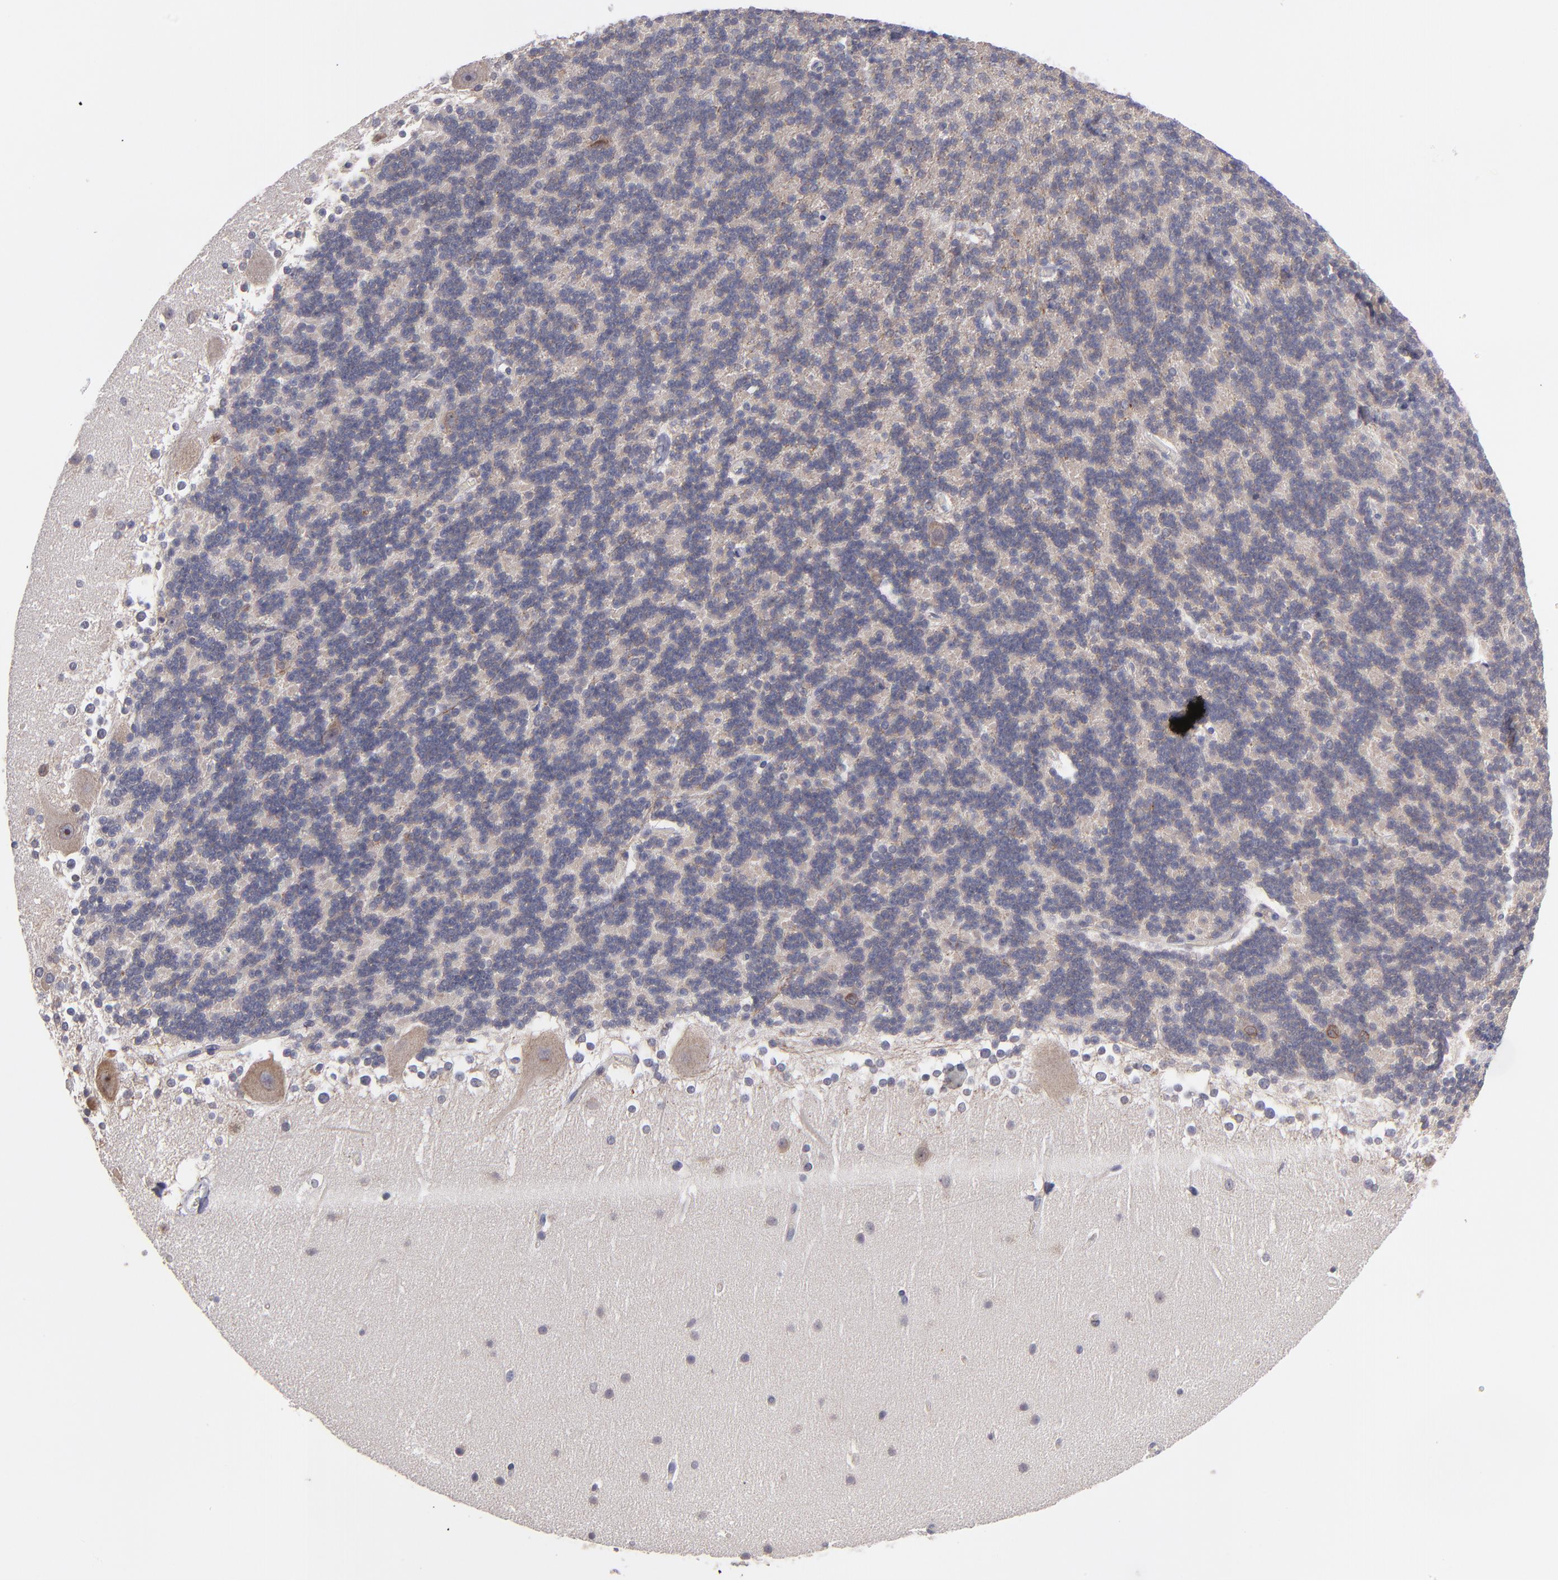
{"staining": {"intensity": "negative", "quantity": "none", "location": "none"}, "tissue": "cerebellum", "cell_type": "Cells in granular layer", "image_type": "normal", "snomed": [{"axis": "morphology", "description": "Normal tissue, NOS"}, {"axis": "topography", "description": "Cerebellum"}], "caption": "High power microscopy photomicrograph of an immunohistochemistry histopathology image of normal cerebellum, revealing no significant positivity in cells in granular layer.", "gene": "EIF3L", "patient": {"sex": "female", "age": 19}}